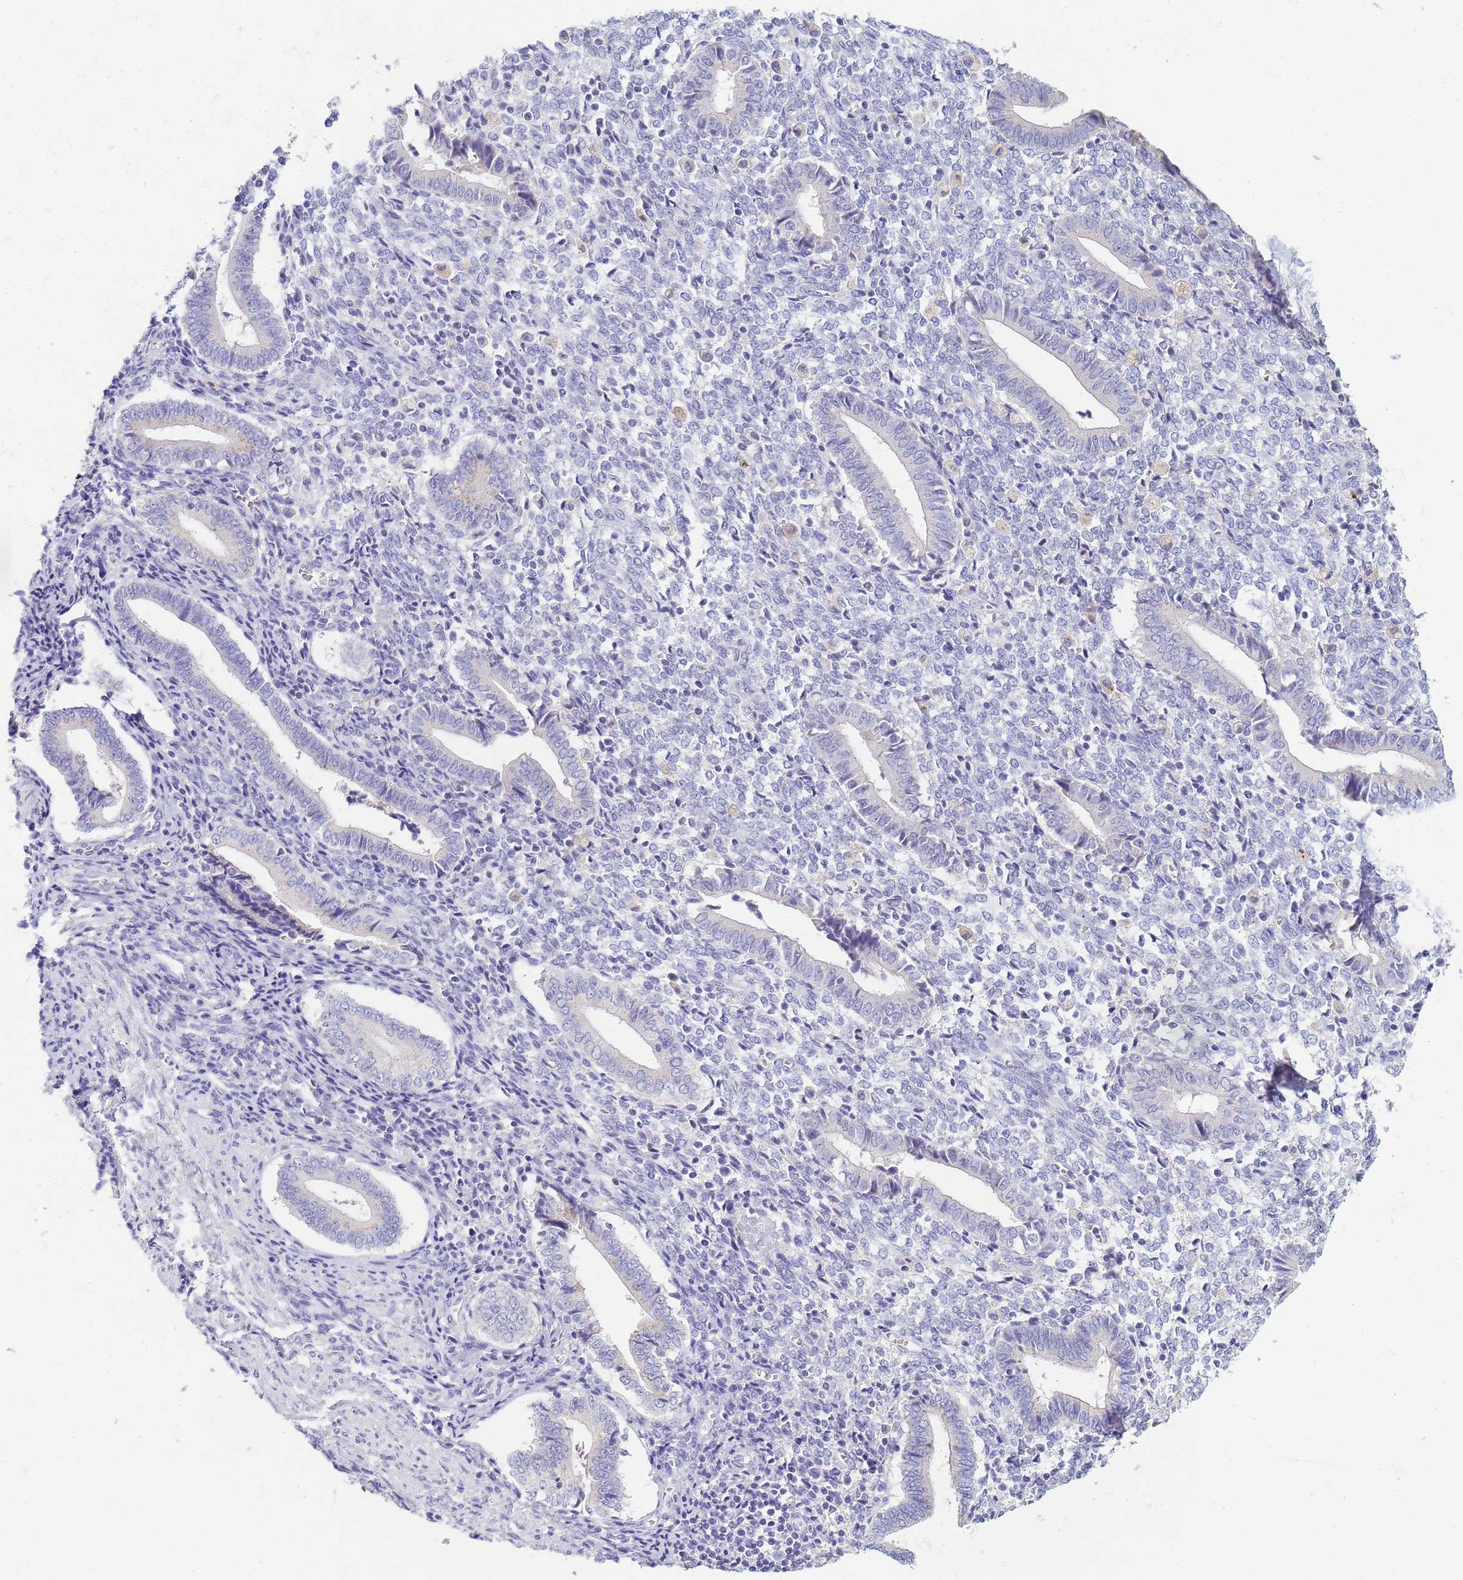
{"staining": {"intensity": "negative", "quantity": "none", "location": "none"}, "tissue": "endometrium", "cell_type": "Cells in endometrial stroma", "image_type": "normal", "snomed": [{"axis": "morphology", "description": "Normal tissue, NOS"}, {"axis": "topography", "description": "Other"}, {"axis": "topography", "description": "Endometrium"}], "caption": "This is a photomicrograph of immunohistochemistry (IHC) staining of unremarkable endometrium, which shows no expression in cells in endometrial stroma. Brightfield microscopy of immunohistochemistry (IHC) stained with DAB (brown) and hematoxylin (blue), captured at high magnification.", "gene": "B3GNT8", "patient": {"sex": "female", "age": 44}}